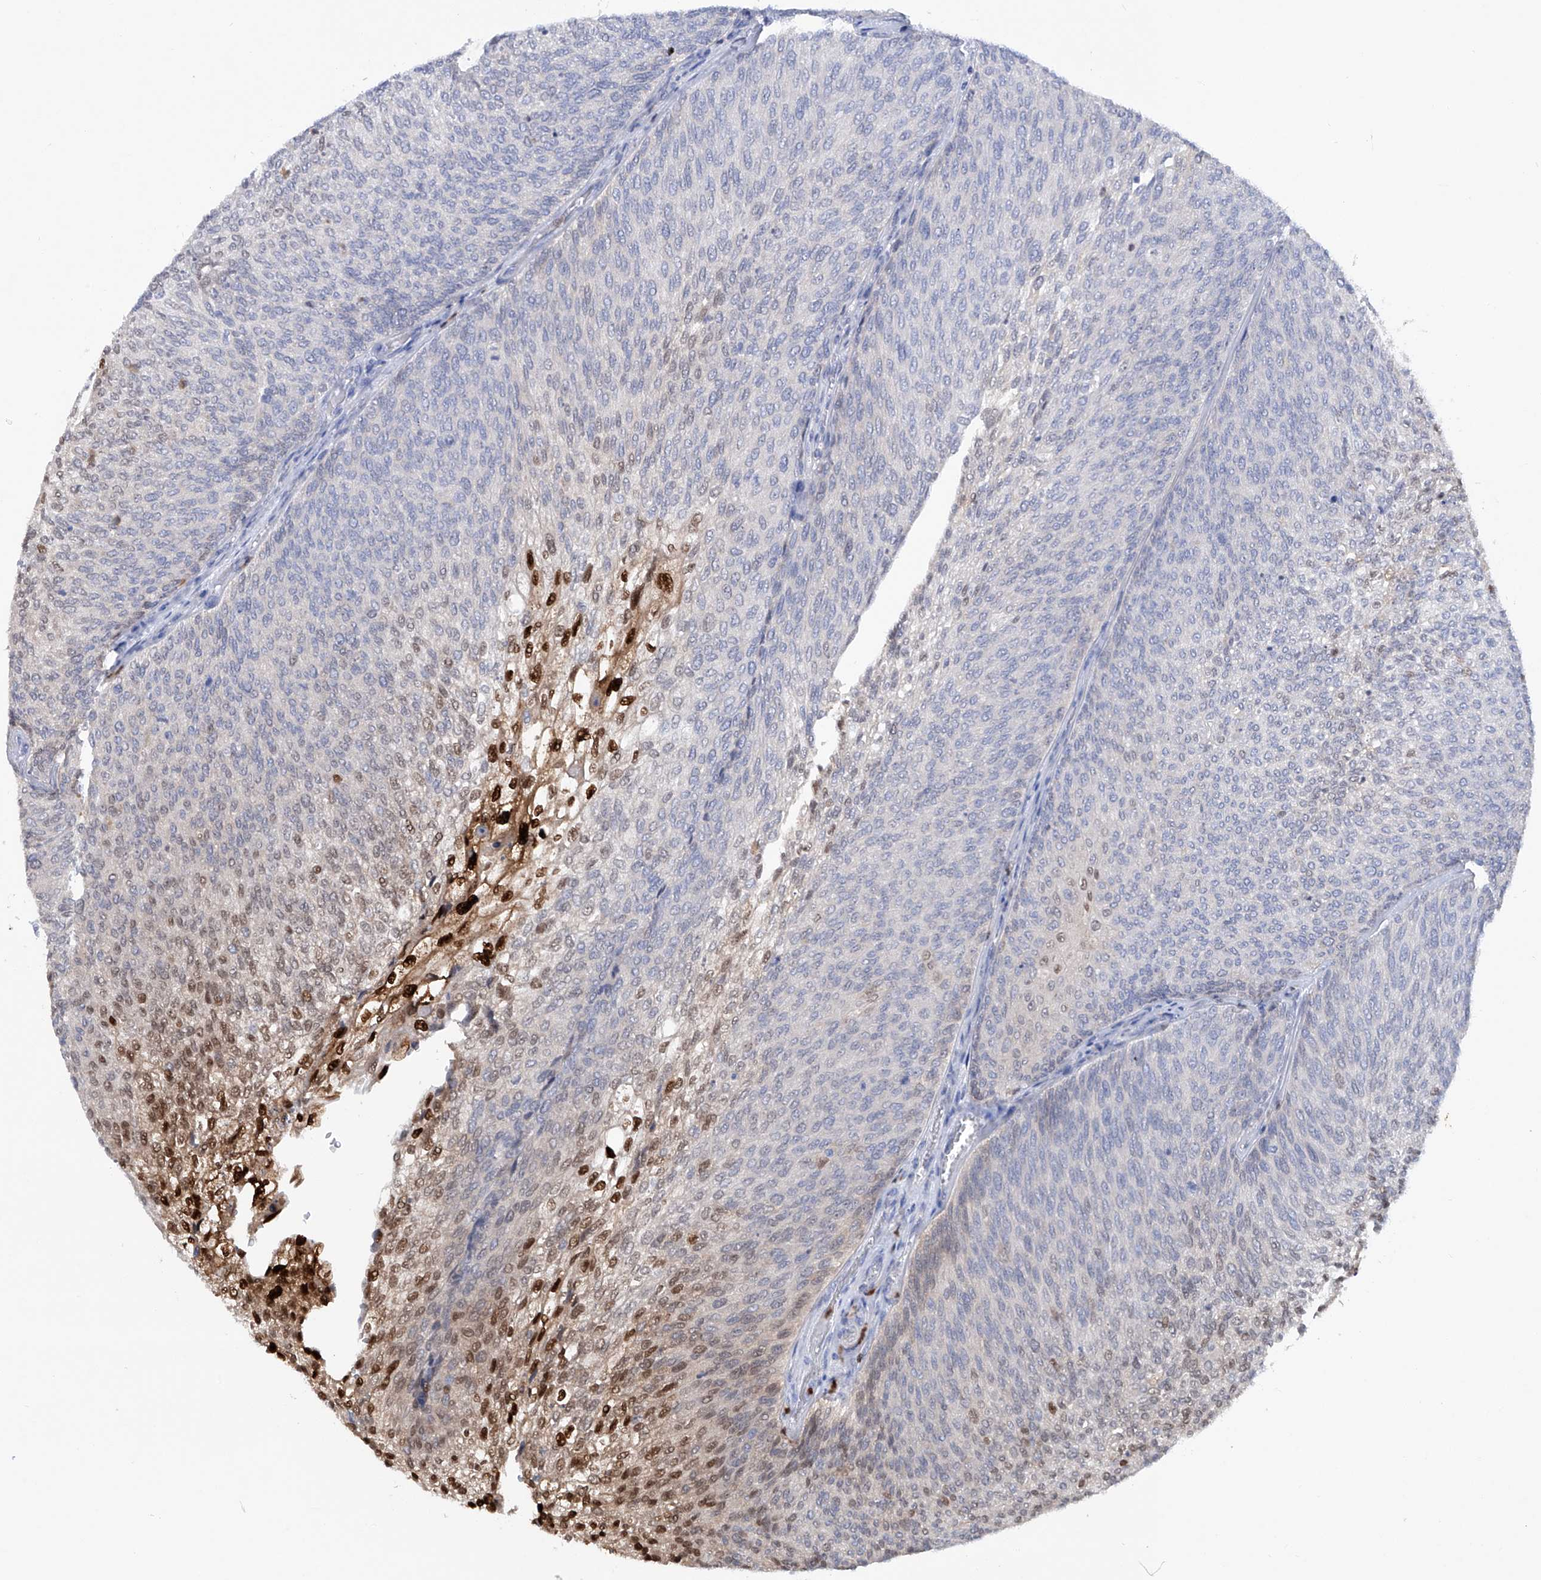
{"staining": {"intensity": "strong", "quantity": "<25%", "location": "nuclear"}, "tissue": "urothelial cancer", "cell_type": "Tumor cells", "image_type": "cancer", "snomed": [{"axis": "morphology", "description": "Urothelial carcinoma, Low grade"}, {"axis": "topography", "description": "Urinary bladder"}], "caption": "Urothelial carcinoma (low-grade) stained with DAB (3,3'-diaminobenzidine) IHC reveals medium levels of strong nuclear staining in about <25% of tumor cells.", "gene": "PHF20", "patient": {"sex": "female", "age": 79}}